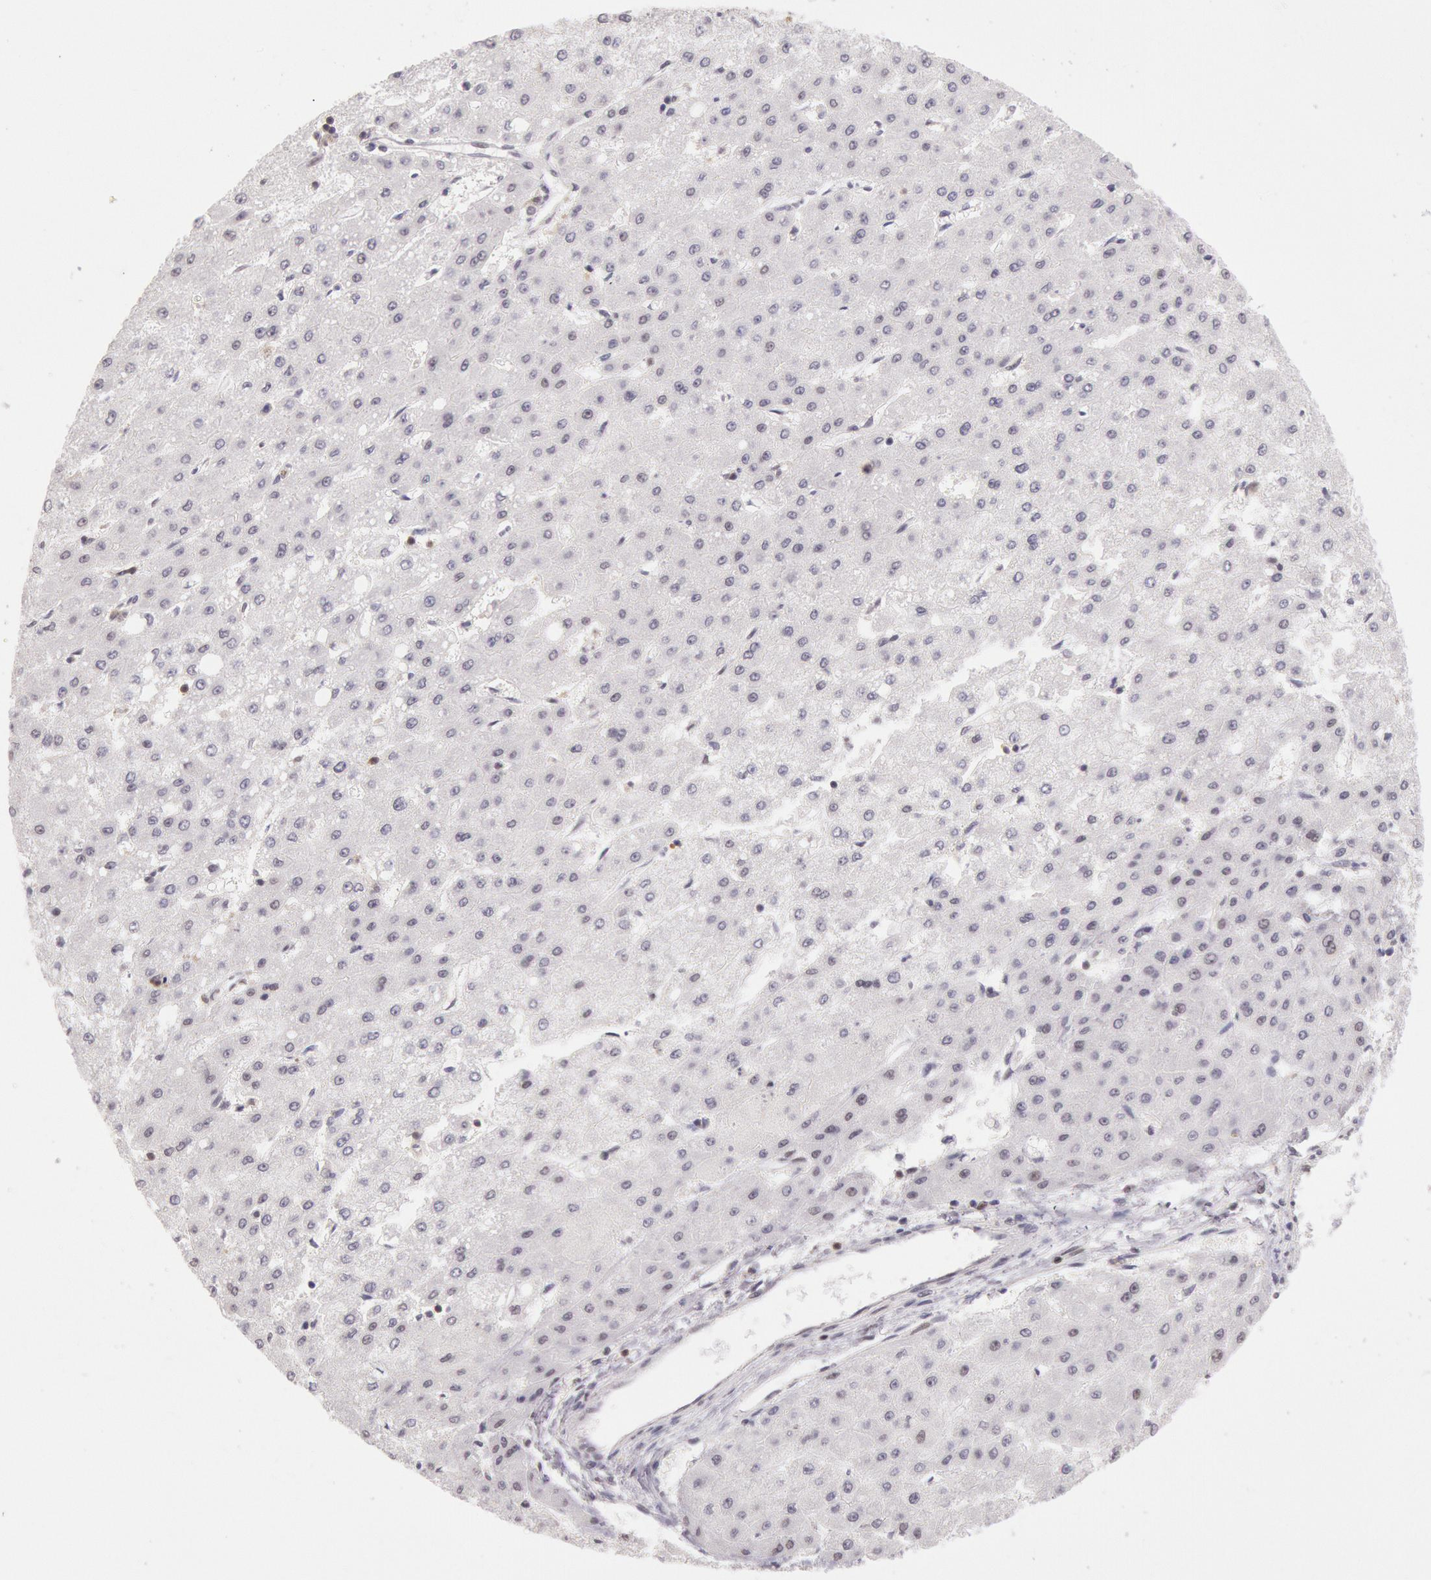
{"staining": {"intensity": "weak", "quantity": "25%-75%", "location": "nuclear"}, "tissue": "liver cancer", "cell_type": "Tumor cells", "image_type": "cancer", "snomed": [{"axis": "morphology", "description": "Carcinoma, Hepatocellular, NOS"}, {"axis": "topography", "description": "Liver"}], "caption": "Liver cancer (hepatocellular carcinoma) stained for a protein shows weak nuclear positivity in tumor cells. The staining is performed using DAB brown chromogen to label protein expression. The nuclei are counter-stained blue using hematoxylin.", "gene": "ESS2", "patient": {"sex": "female", "age": 52}}